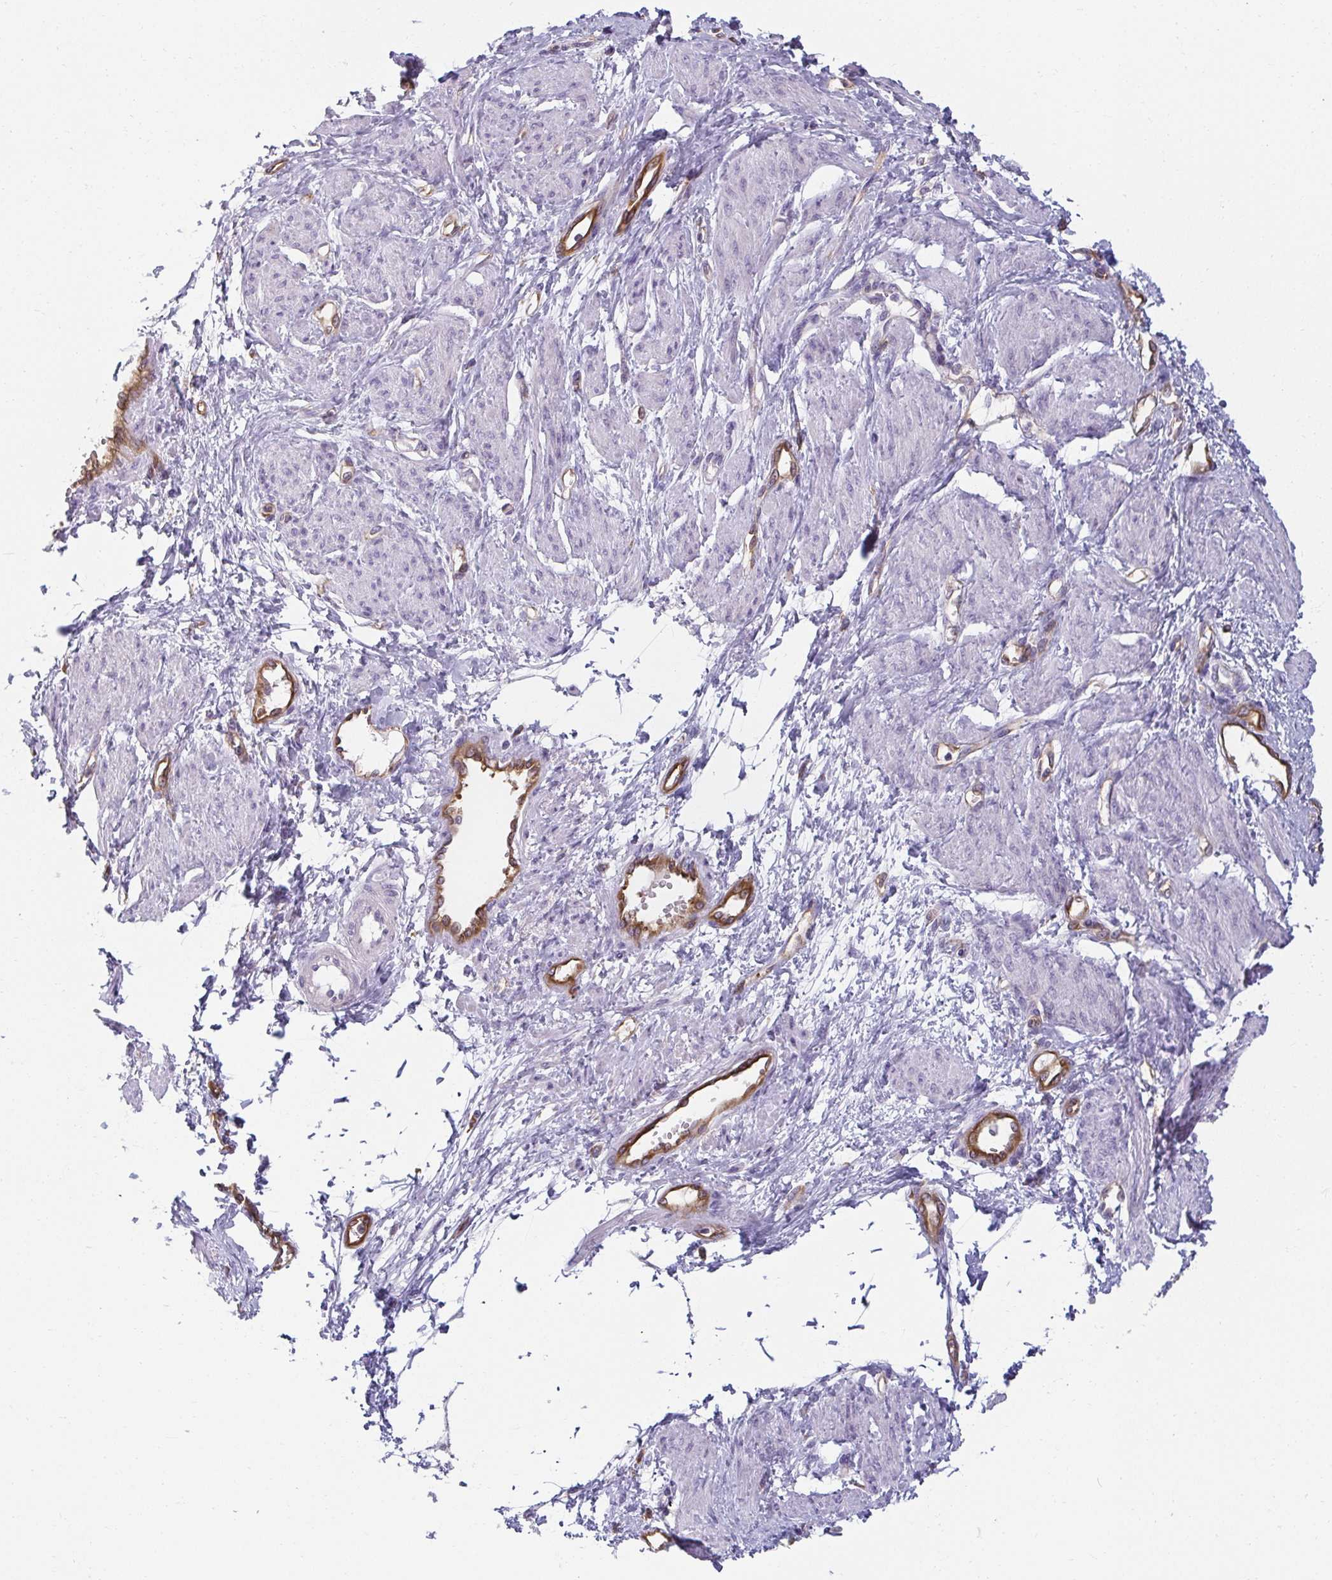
{"staining": {"intensity": "negative", "quantity": "none", "location": "none"}, "tissue": "smooth muscle", "cell_type": "Smooth muscle cells", "image_type": "normal", "snomed": [{"axis": "morphology", "description": "Normal tissue, NOS"}, {"axis": "topography", "description": "Smooth muscle"}, {"axis": "topography", "description": "Uterus"}], "caption": "An immunohistochemistry (IHC) image of benign smooth muscle is shown. There is no staining in smooth muscle cells of smooth muscle. (Stains: DAB (3,3'-diaminobenzidine) immunohistochemistry with hematoxylin counter stain, Microscopy: brightfield microscopy at high magnification).", "gene": "PDE2A", "patient": {"sex": "female", "age": 39}}